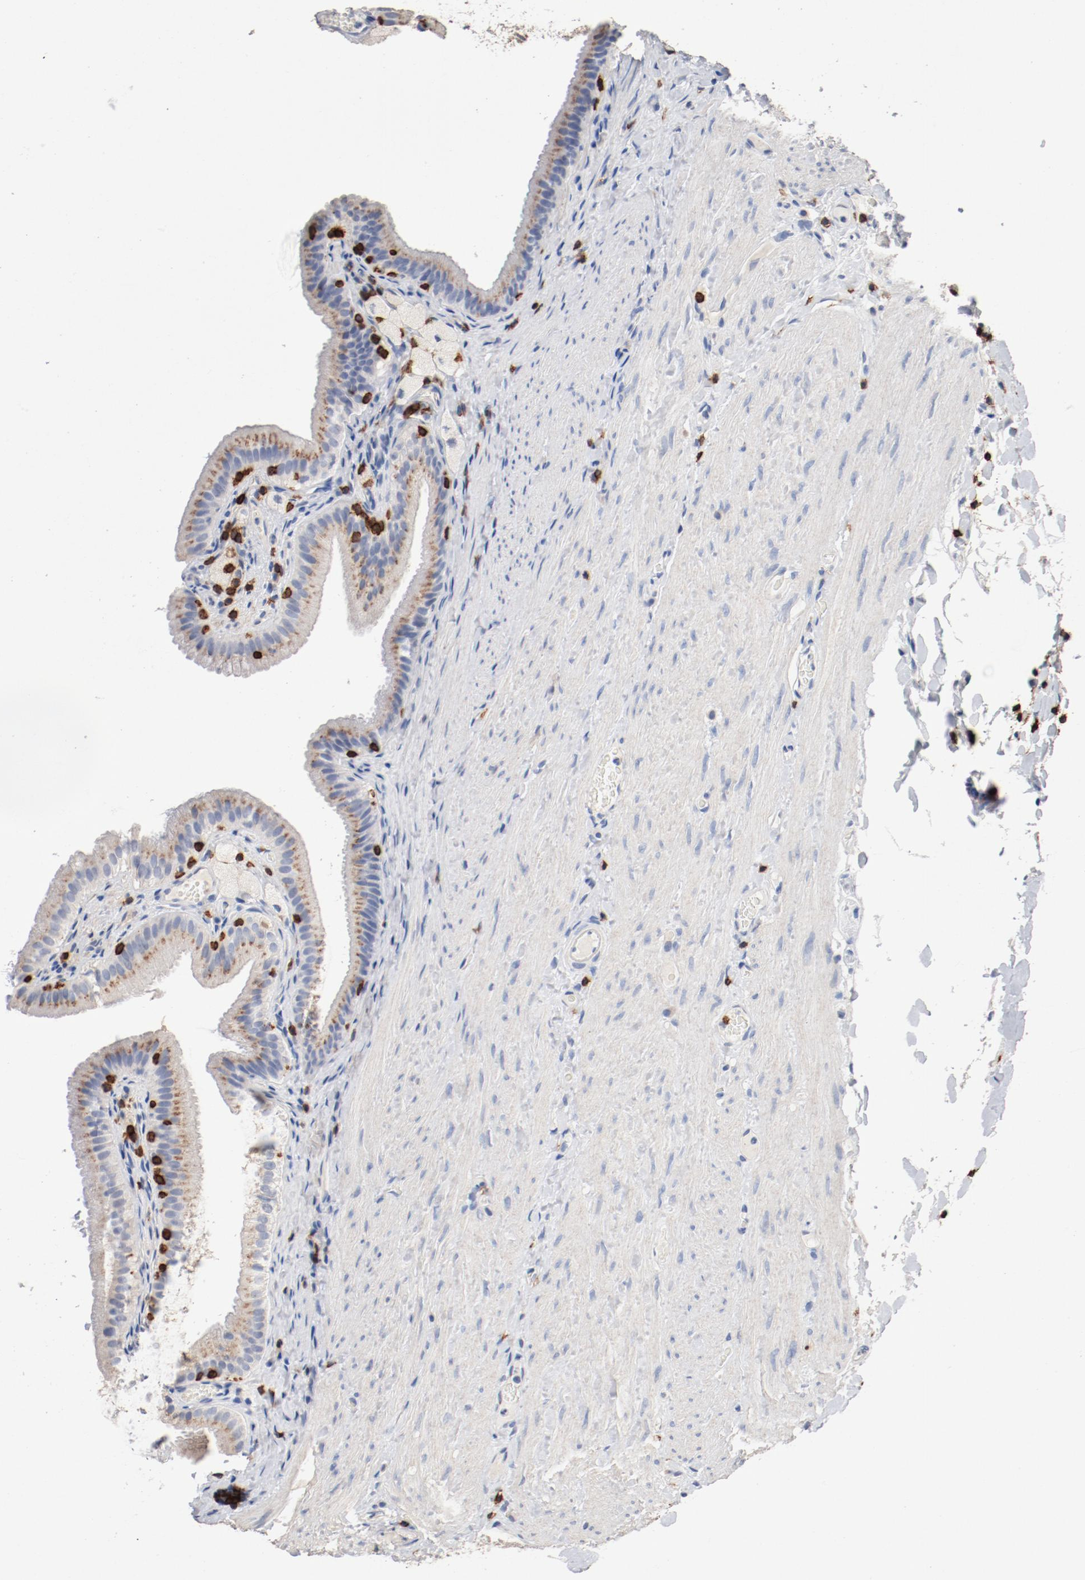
{"staining": {"intensity": "moderate", "quantity": "25%-75%", "location": "cytoplasmic/membranous"}, "tissue": "gallbladder", "cell_type": "Glandular cells", "image_type": "normal", "snomed": [{"axis": "morphology", "description": "Normal tissue, NOS"}, {"axis": "topography", "description": "Gallbladder"}], "caption": "A photomicrograph showing moderate cytoplasmic/membranous positivity in approximately 25%-75% of glandular cells in benign gallbladder, as visualized by brown immunohistochemical staining.", "gene": "CD247", "patient": {"sex": "female", "age": 24}}